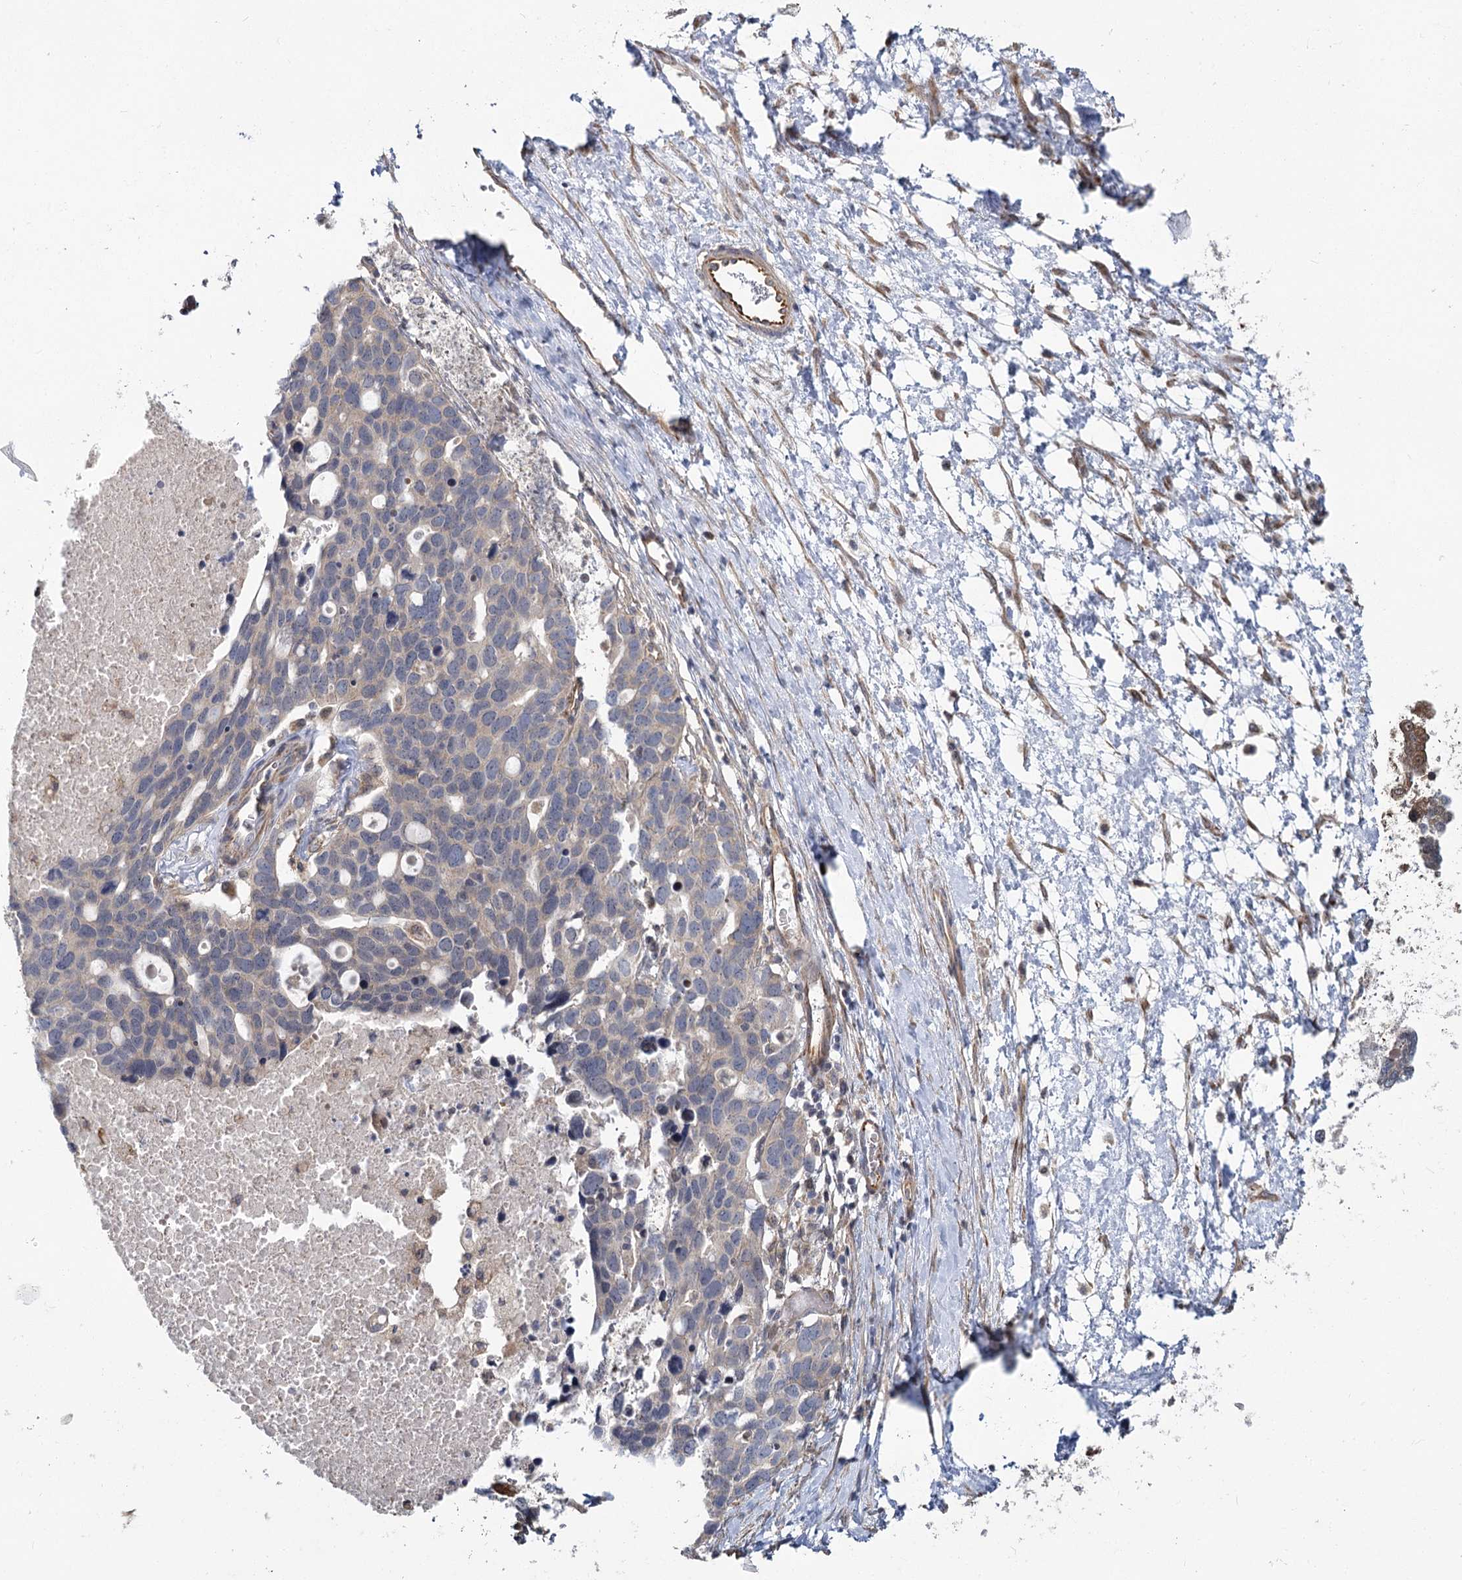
{"staining": {"intensity": "negative", "quantity": "none", "location": "none"}, "tissue": "ovarian cancer", "cell_type": "Tumor cells", "image_type": "cancer", "snomed": [{"axis": "morphology", "description": "Cystadenocarcinoma, serous, NOS"}, {"axis": "topography", "description": "Ovary"}], "caption": "Ovarian cancer (serous cystadenocarcinoma) was stained to show a protein in brown. There is no significant positivity in tumor cells.", "gene": "TBC1D9B", "patient": {"sex": "female", "age": 54}}